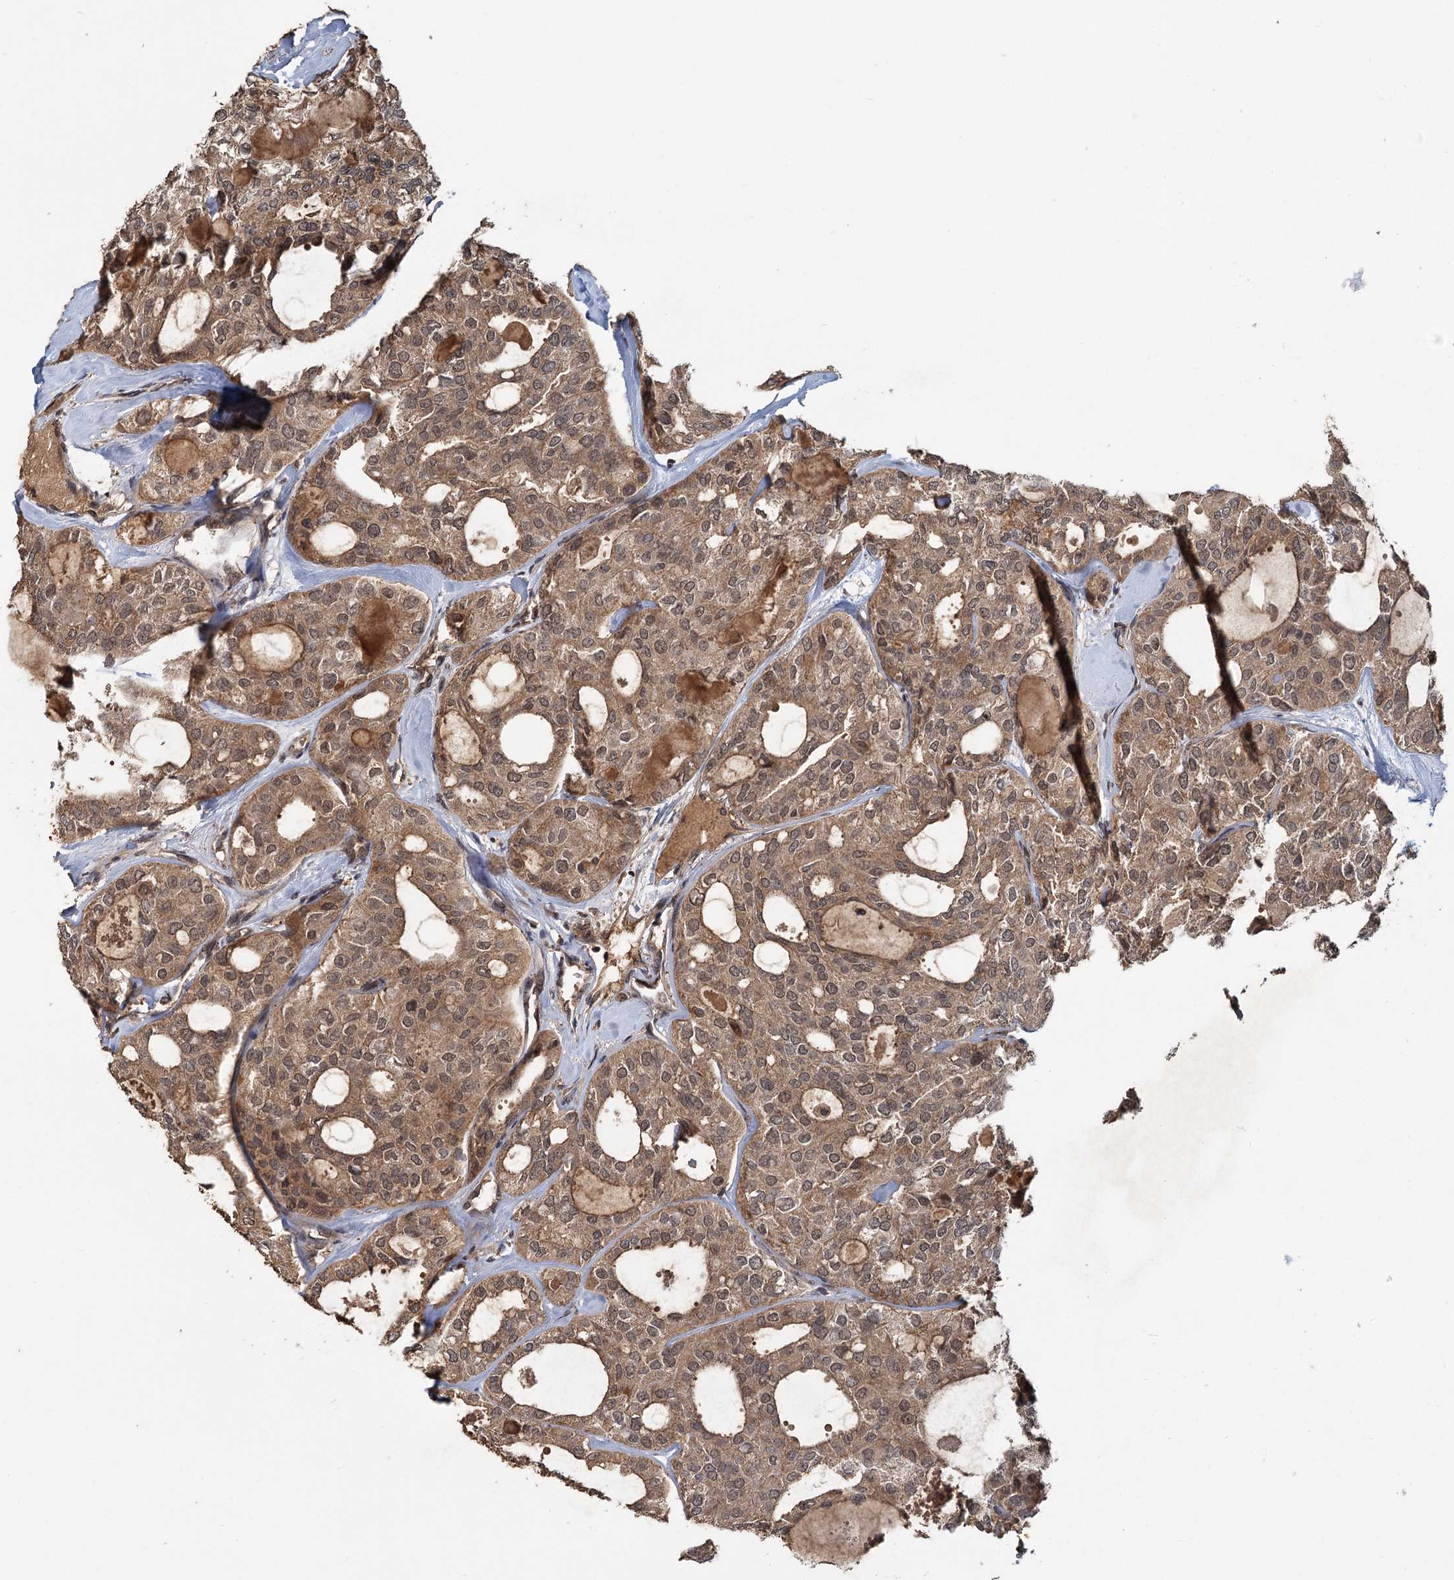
{"staining": {"intensity": "moderate", "quantity": ">75%", "location": "cytoplasmic/membranous,nuclear"}, "tissue": "thyroid cancer", "cell_type": "Tumor cells", "image_type": "cancer", "snomed": [{"axis": "morphology", "description": "Follicular adenoma carcinoma, NOS"}, {"axis": "topography", "description": "Thyroid gland"}], "caption": "An image of human thyroid cancer stained for a protein displays moderate cytoplasmic/membranous and nuclear brown staining in tumor cells.", "gene": "KANSL2", "patient": {"sex": "male", "age": 75}}